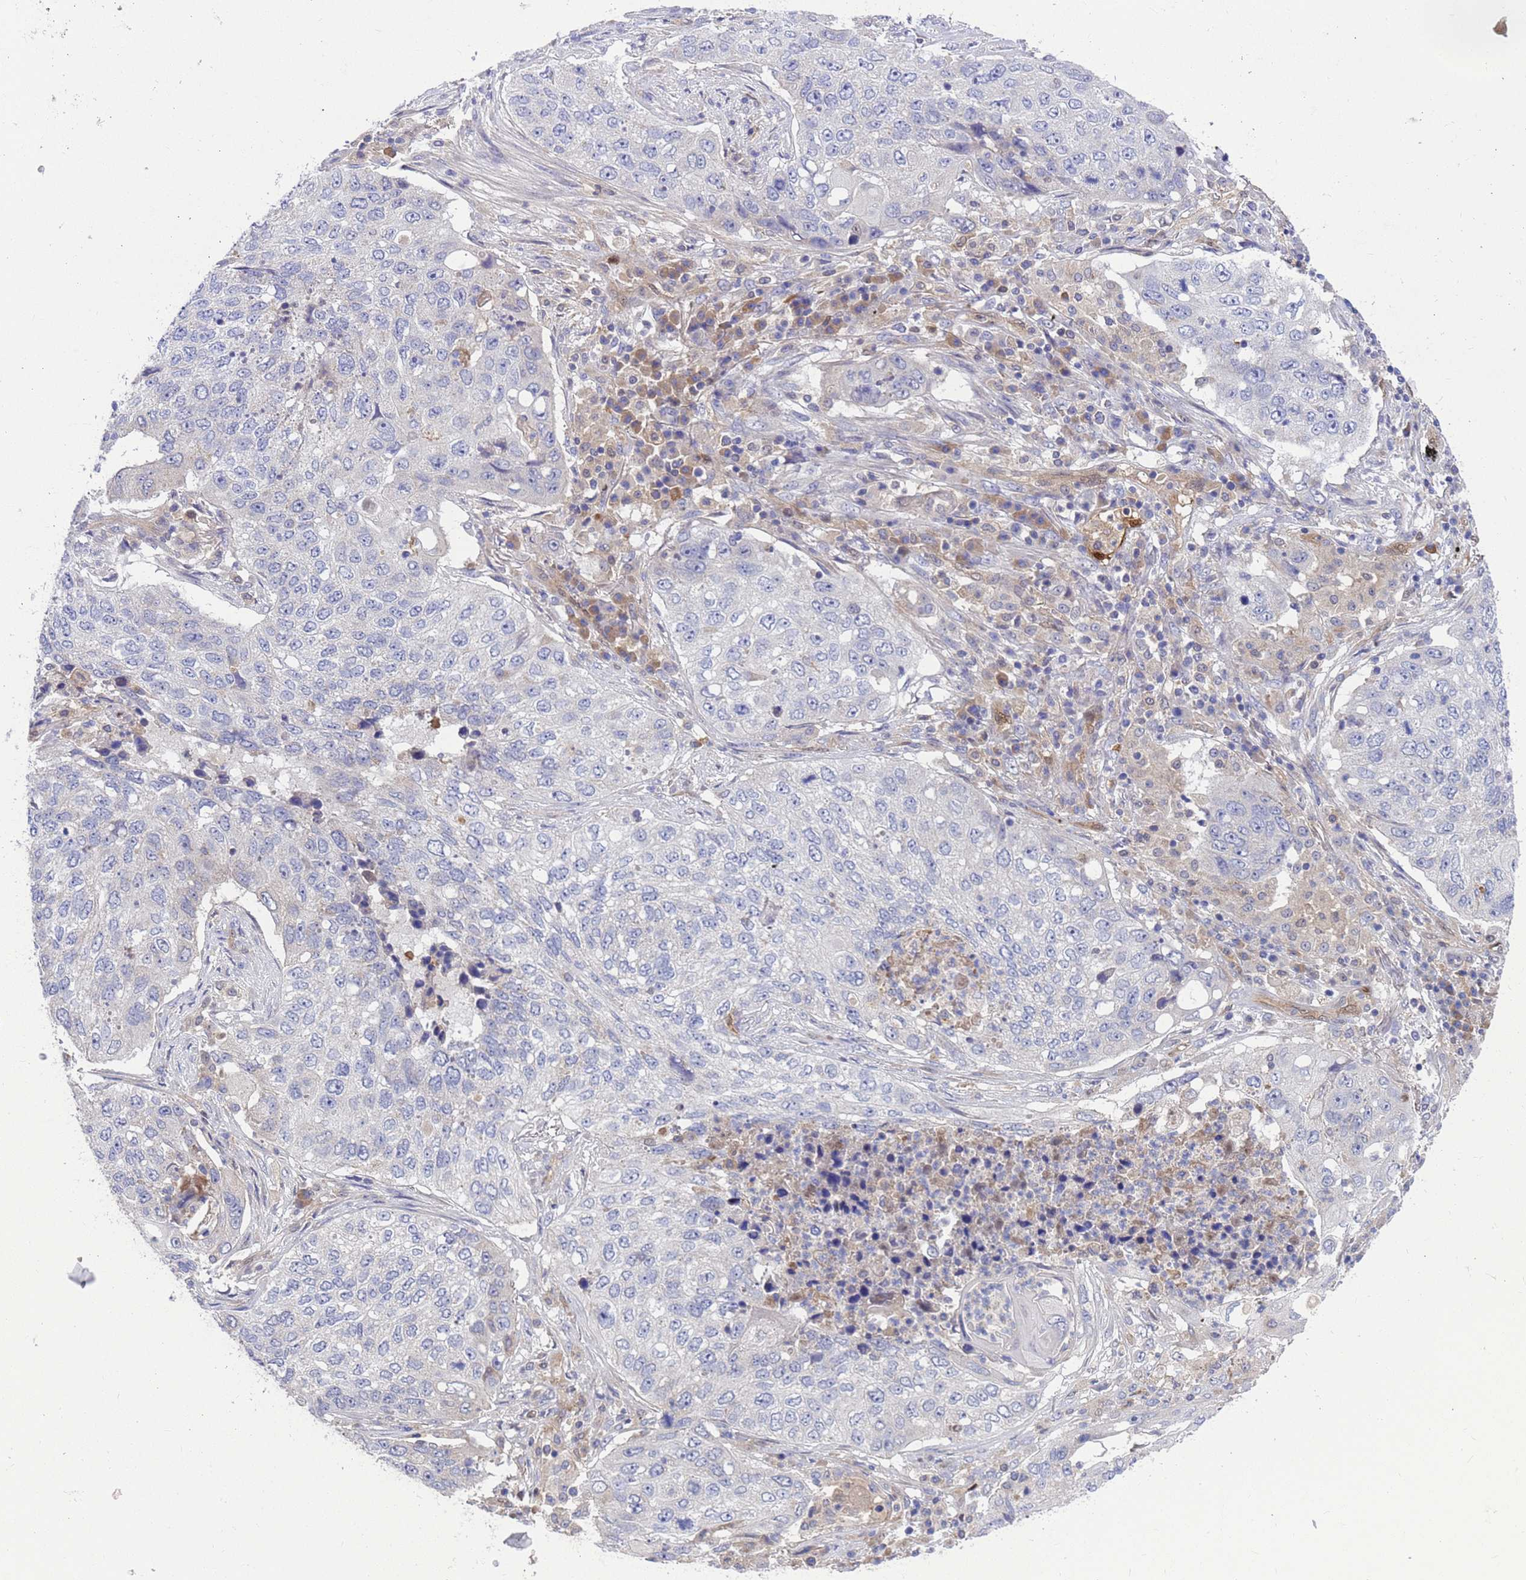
{"staining": {"intensity": "negative", "quantity": "none", "location": "none"}, "tissue": "lung cancer", "cell_type": "Tumor cells", "image_type": "cancer", "snomed": [{"axis": "morphology", "description": "Squamous cell carcinoma, NOS"}, {"axis": "topography", "description": "Lung"}], "caption": "High power microscopy photomicrograph of an immunohistochemistry (IHC) histopathology image of lung squamous cell carcinoma, revealing no significant expression in tumor cells. (DAB (3,3'-diaminobenzidine) immunohistochemistry, high magnification).", "gene": "FOXRED1", "patient": {"sex": "female", "age": 63}}